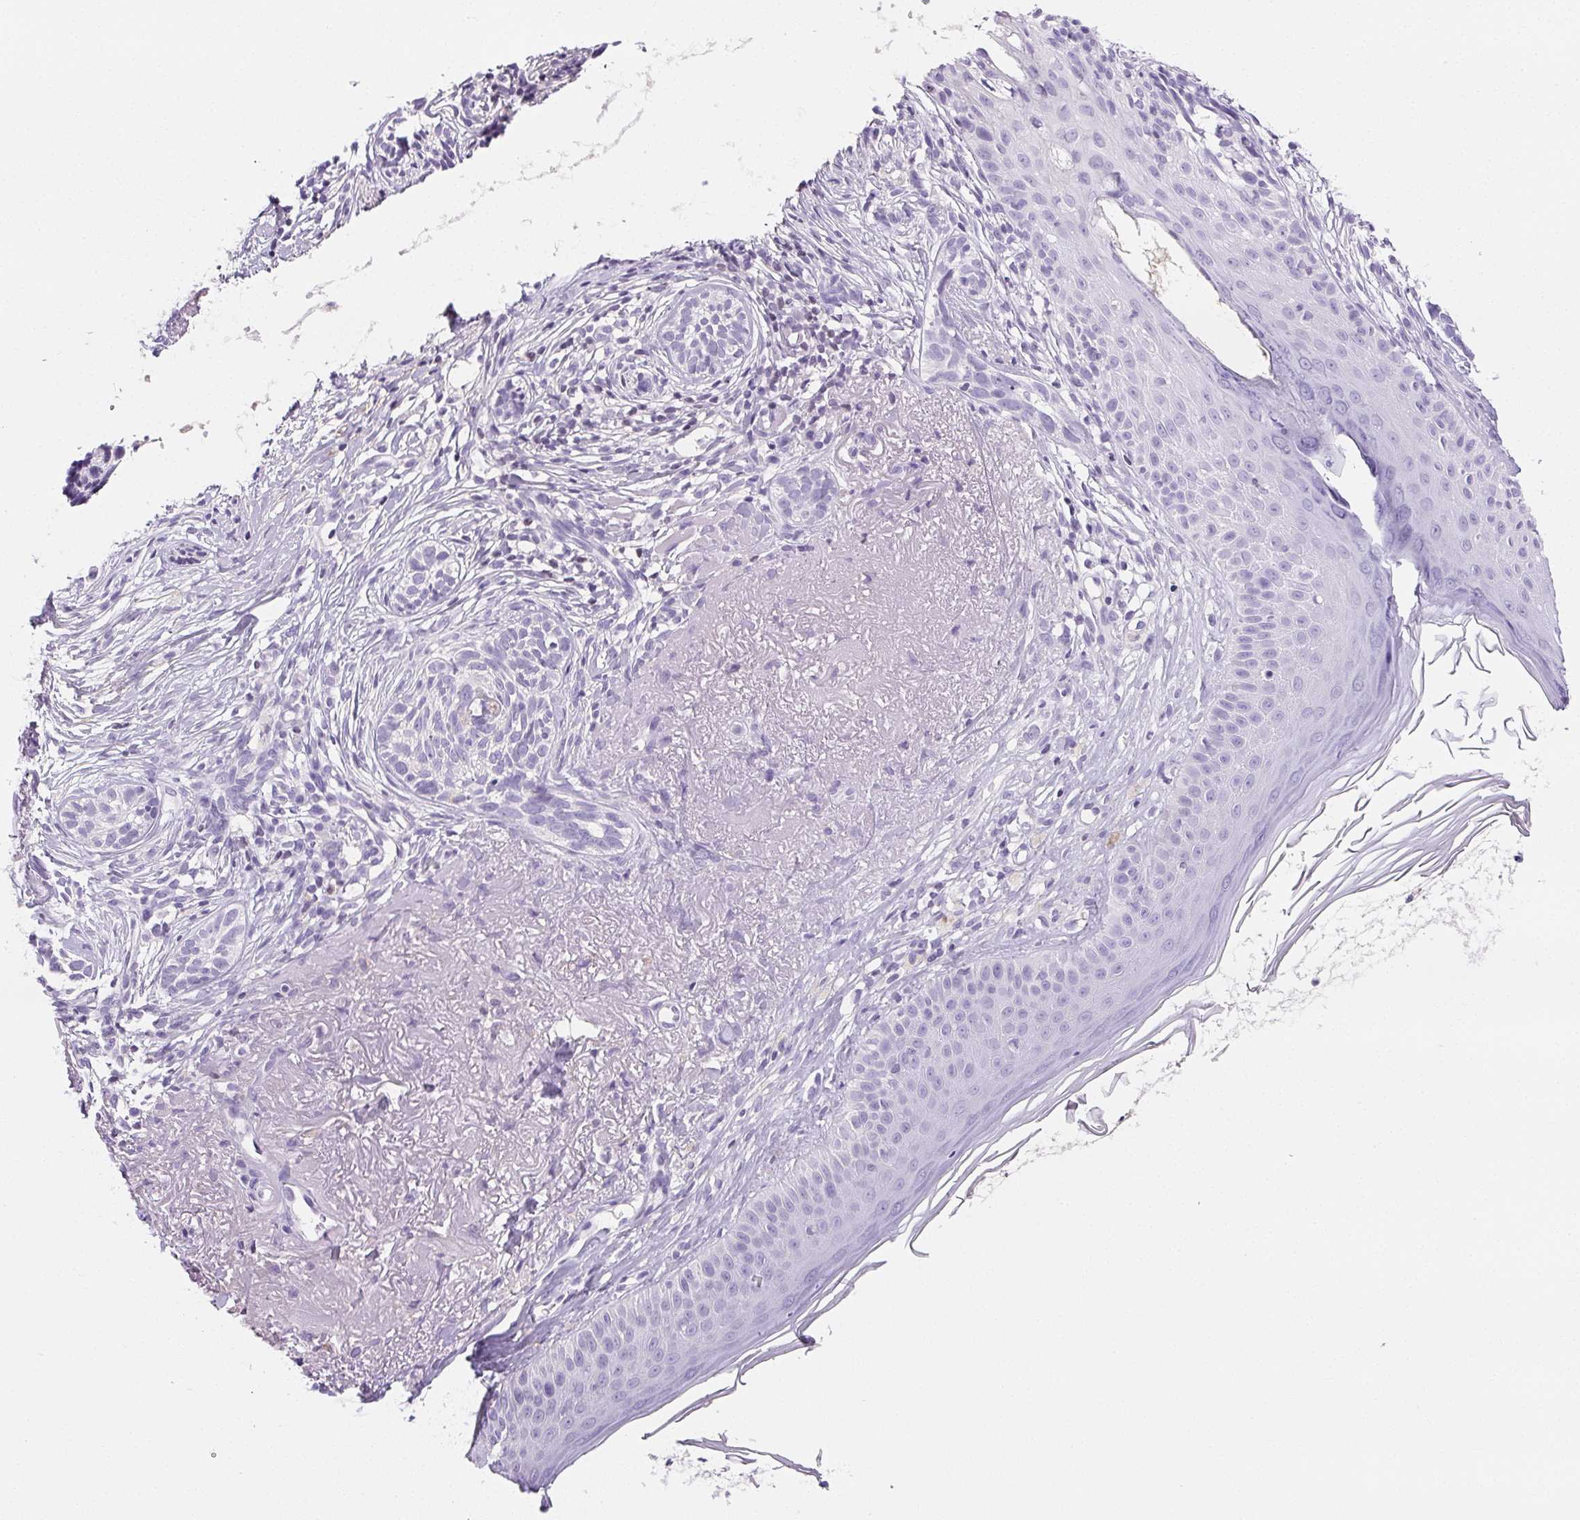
{"staining": {"intensity": "negative", "quantity": "none", "location": "none"}, "tissue": "skin cancer", "cell_type": "Tumor cells", "image_type": "cancer", "snomed": [{"axis": "morphology", "description": "Basal cell carcinoma"}, {"axis": "morphology", "description": "BCC, high aggressive"}, {"axis": "topography", "description": "Skin"}], "caption": "IHC photomicrograph of neoplastic tissue: human skin cancer (basal cell carcinoma) stained with DAB (3,3'-diaminobenzidine) shows no significant protein expression in tumor cells. The staining was performed using DAB (3,3'-diaminobenzidine) to visualize the protein expression in brown, while the nuclei were stained in blue with hematoxylin (Magnification: 20x).", "gene": "BEND2", "patient": {"sex": "female", "age": 86}}